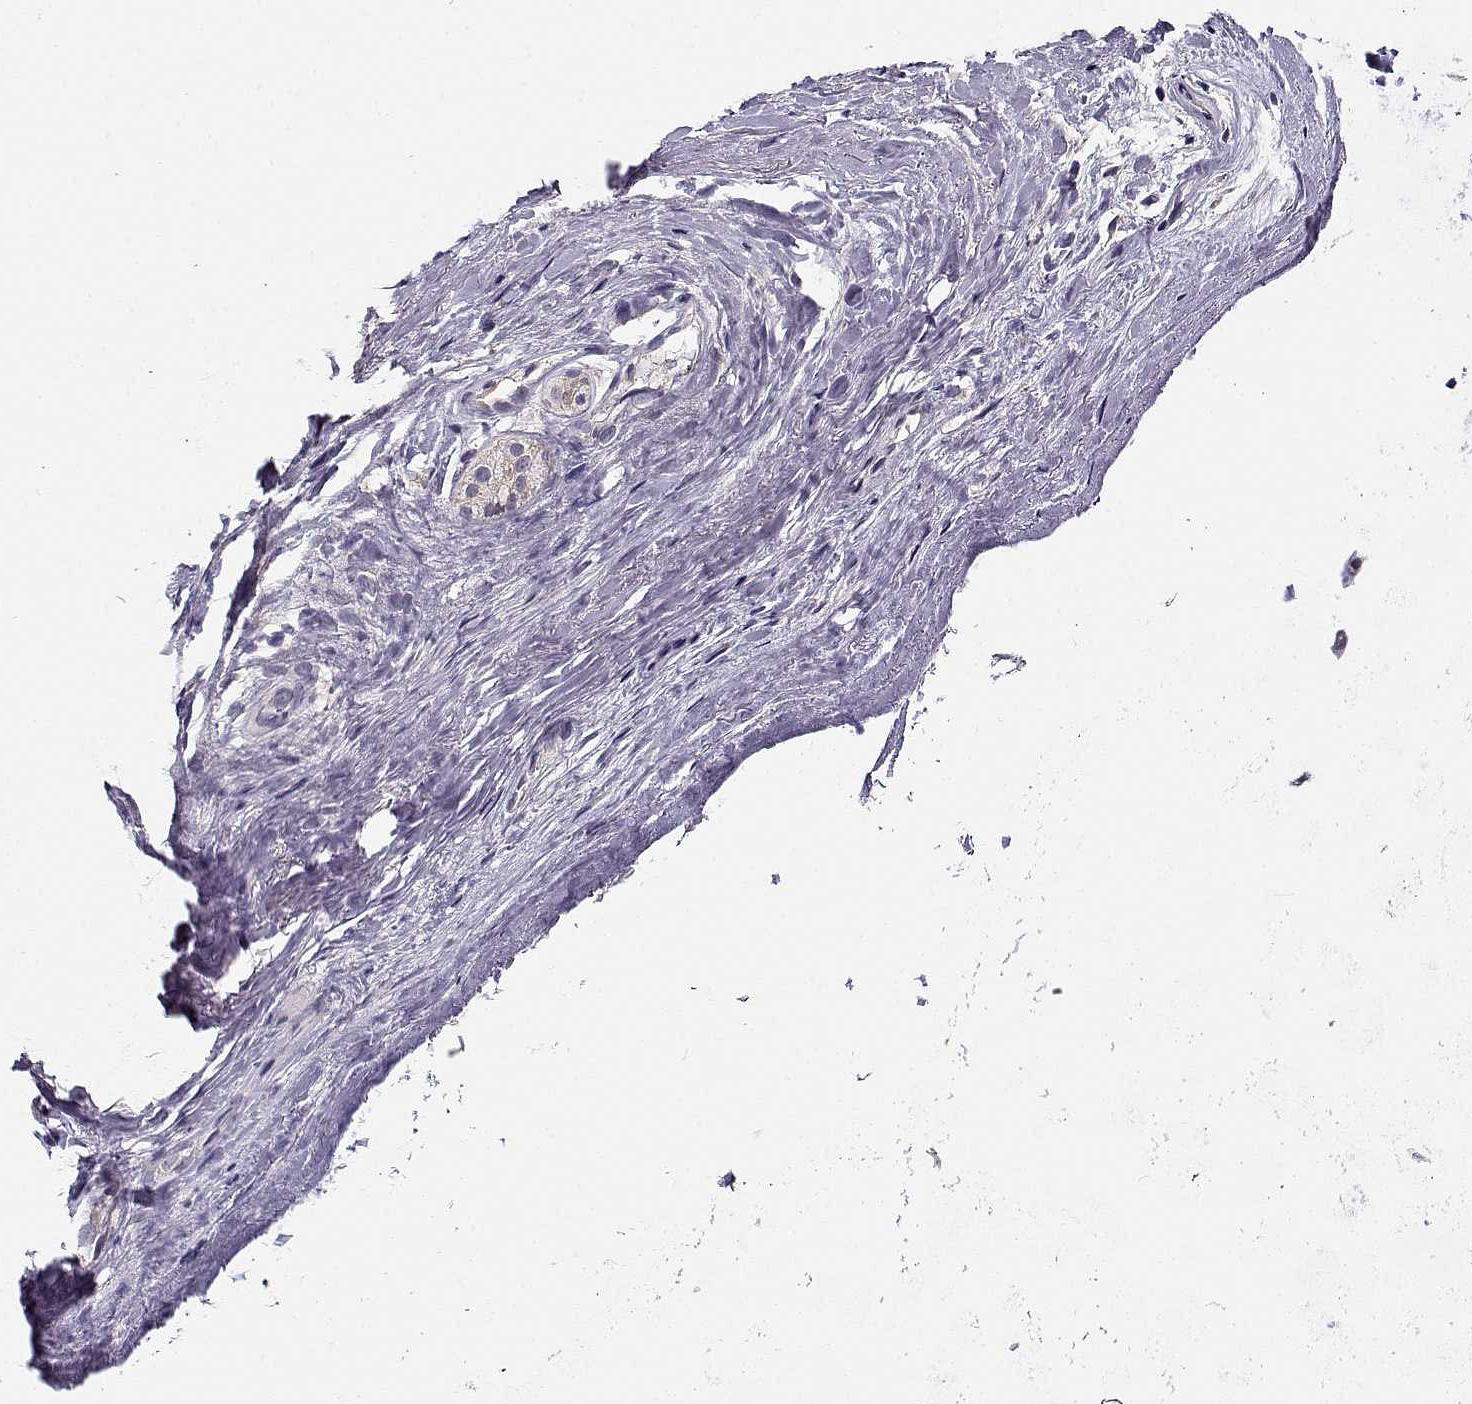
{"staining": {"intensity": "negative", "quantity": "none", "location": "none"}, "tissue": "soft tissue", "cell_type": "Fibroblasts", "image_type": "normal", "snomed": [{"axis": "morphology", "description": "Normal tissue, NOS"}, {"axis": "topography", "description": "Cartilage tissue"}], "caption": "This is an immunohistochemistry histopathology image of benign soft tissue. There is no positivity in fibroblasts.", "gene": "TMEM145", "patient": {"sex": "male", "age": 62}}